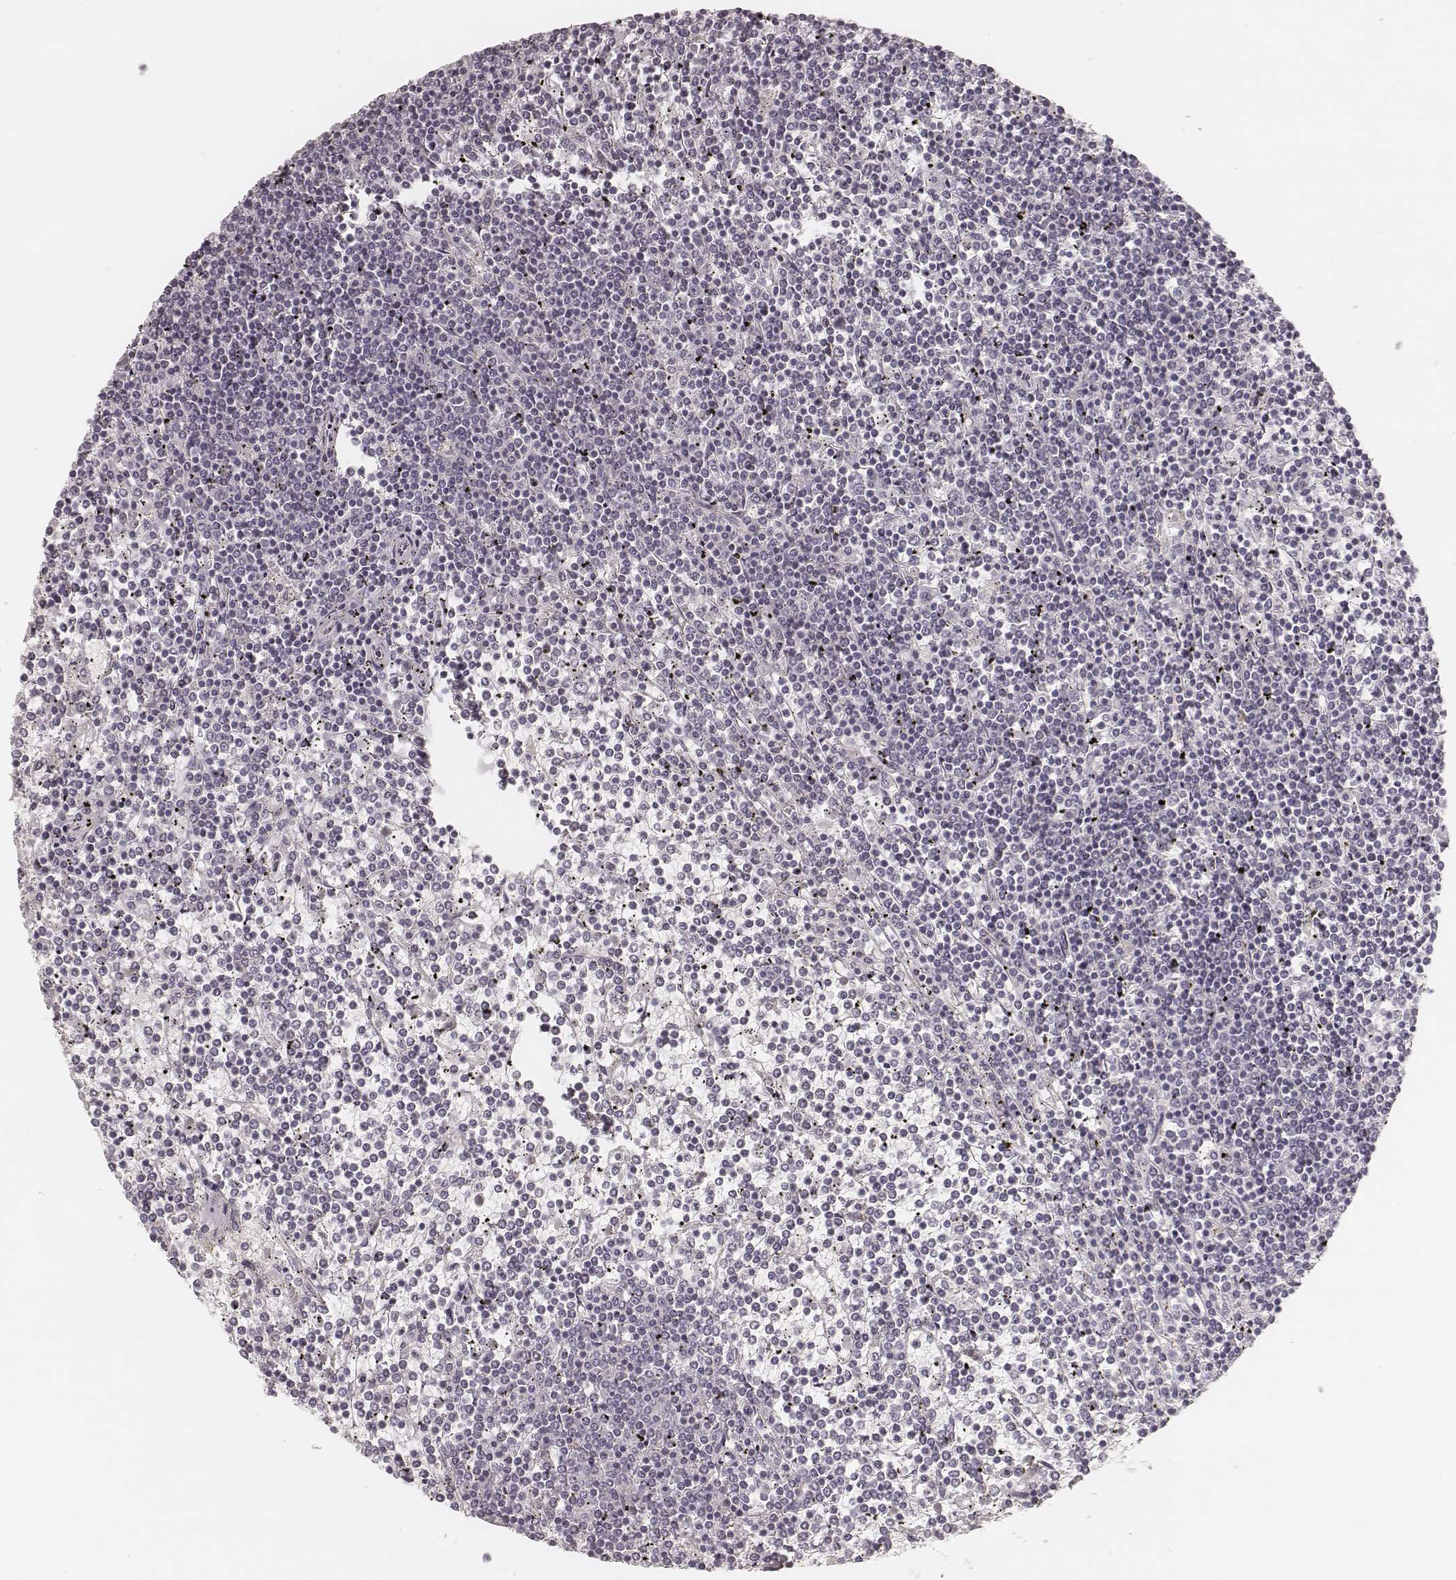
{"staining": {"intensity": "negative", "quantity": "none", "location": "none"}, "tissue": "lymphoma", "cell_type": "Tumor cells", "image_type": "cancer", "snomed": [{"axis": "morphology", "description": "Malignant lymphoma, non-Hodgkin's type, Low grade"}, {"axis": "topography", "description": "Spleen"}], "caption": "Tumor cells are negative for protein expression in human low-grade malignant lymphoma, non-Hodgkin's type.", "gene": "SPATA24", "patient": {"sex": "female", "age": 19}}